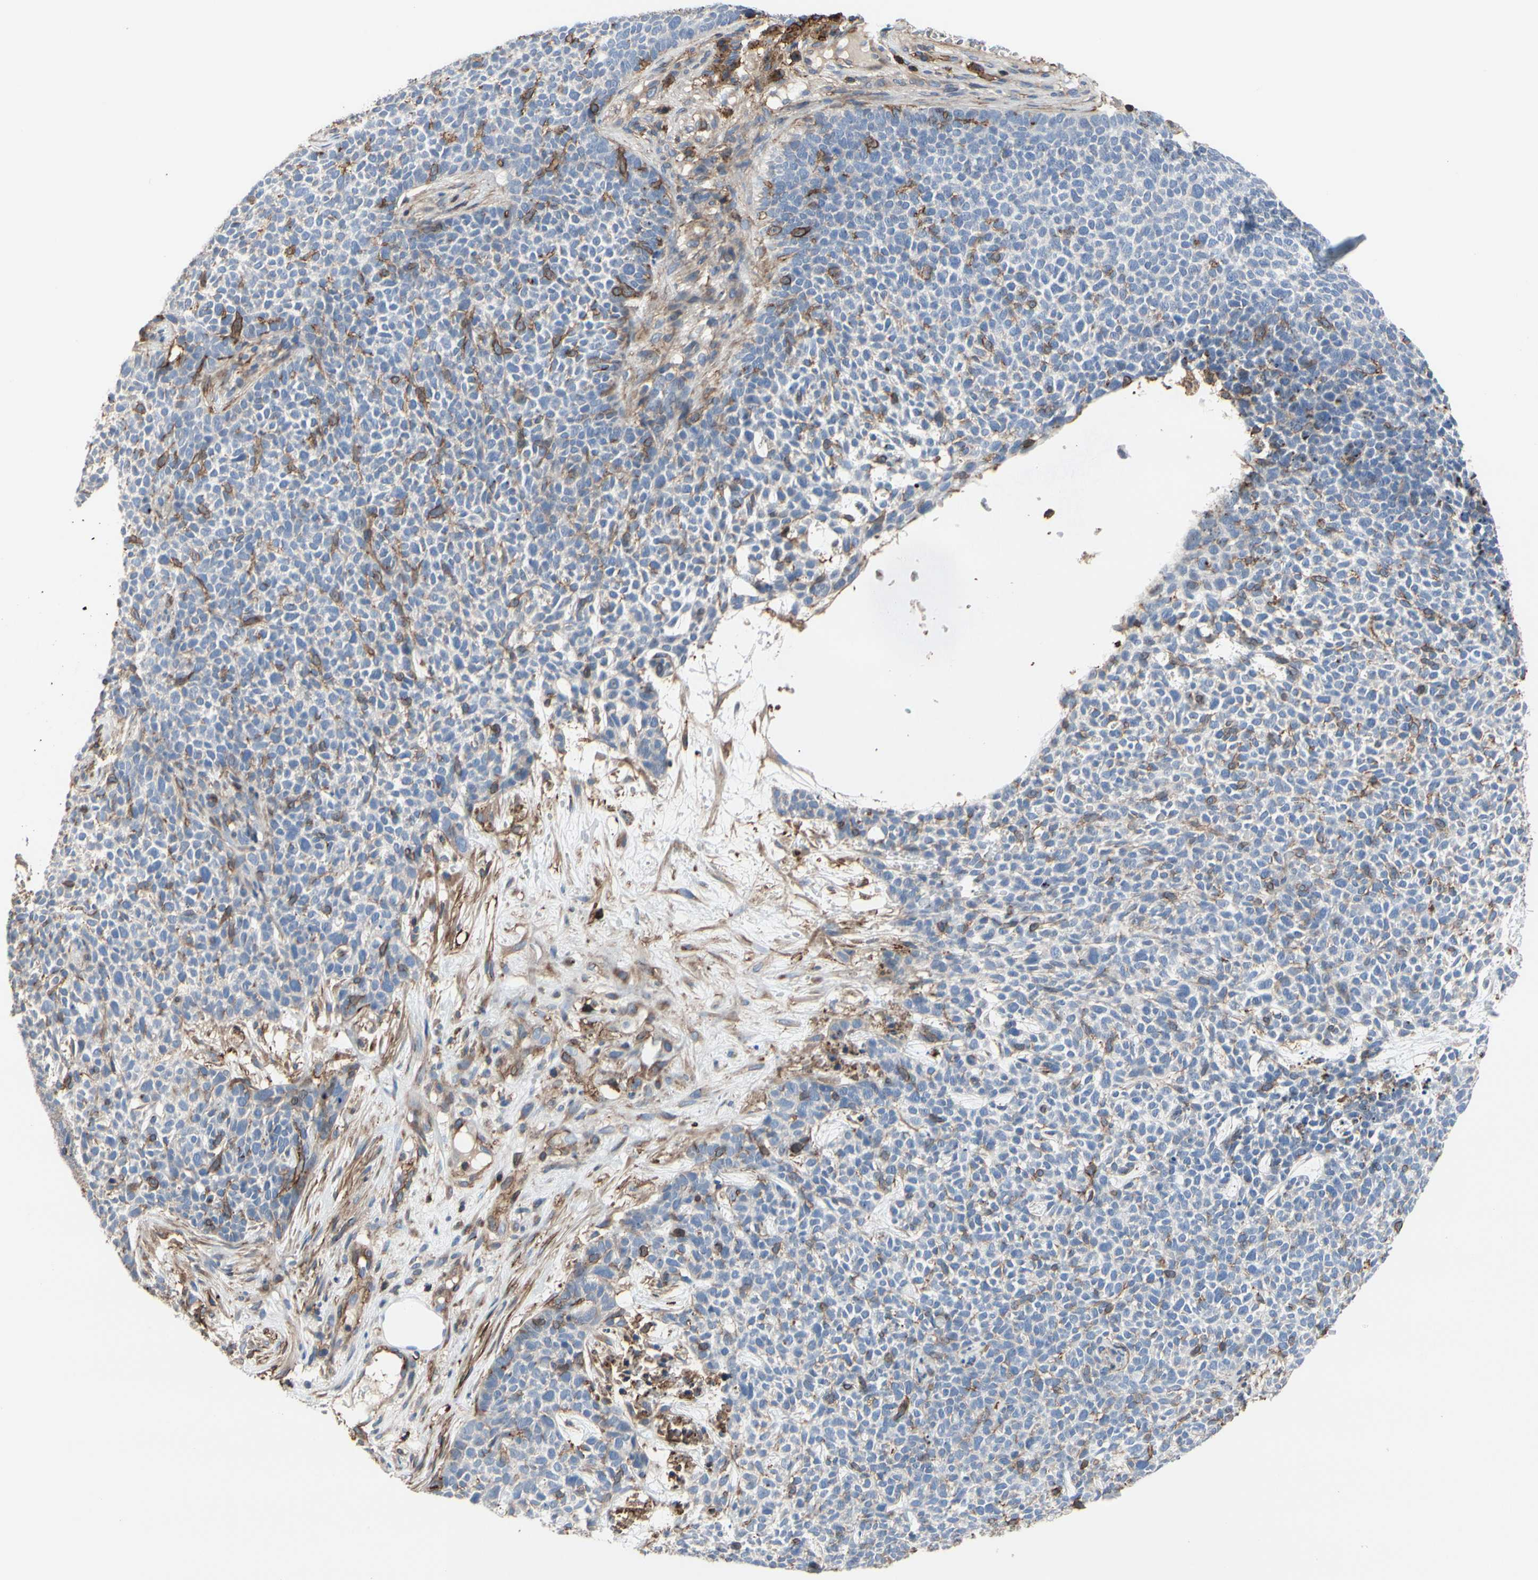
{"staining": {"intensity": "negative", "quantity": "none", "location": "none"}, "tissue": "skin cancer", "cell_type": "Tumor cells", "image_type": "cancer", "snomed": [{"axis": "morphology", "description": "Basal cell carcinoma"}, {"axis": "topography", "description": "Skin"}], "caption": "An immunohistochemistry photomicrograph of skin basal cell carcinoma is shown. There is no staining in tumor cells of skin basal cell carcinoma.", "gene": "ANXA6", "patient": {"sex": "female", "age": 84}}